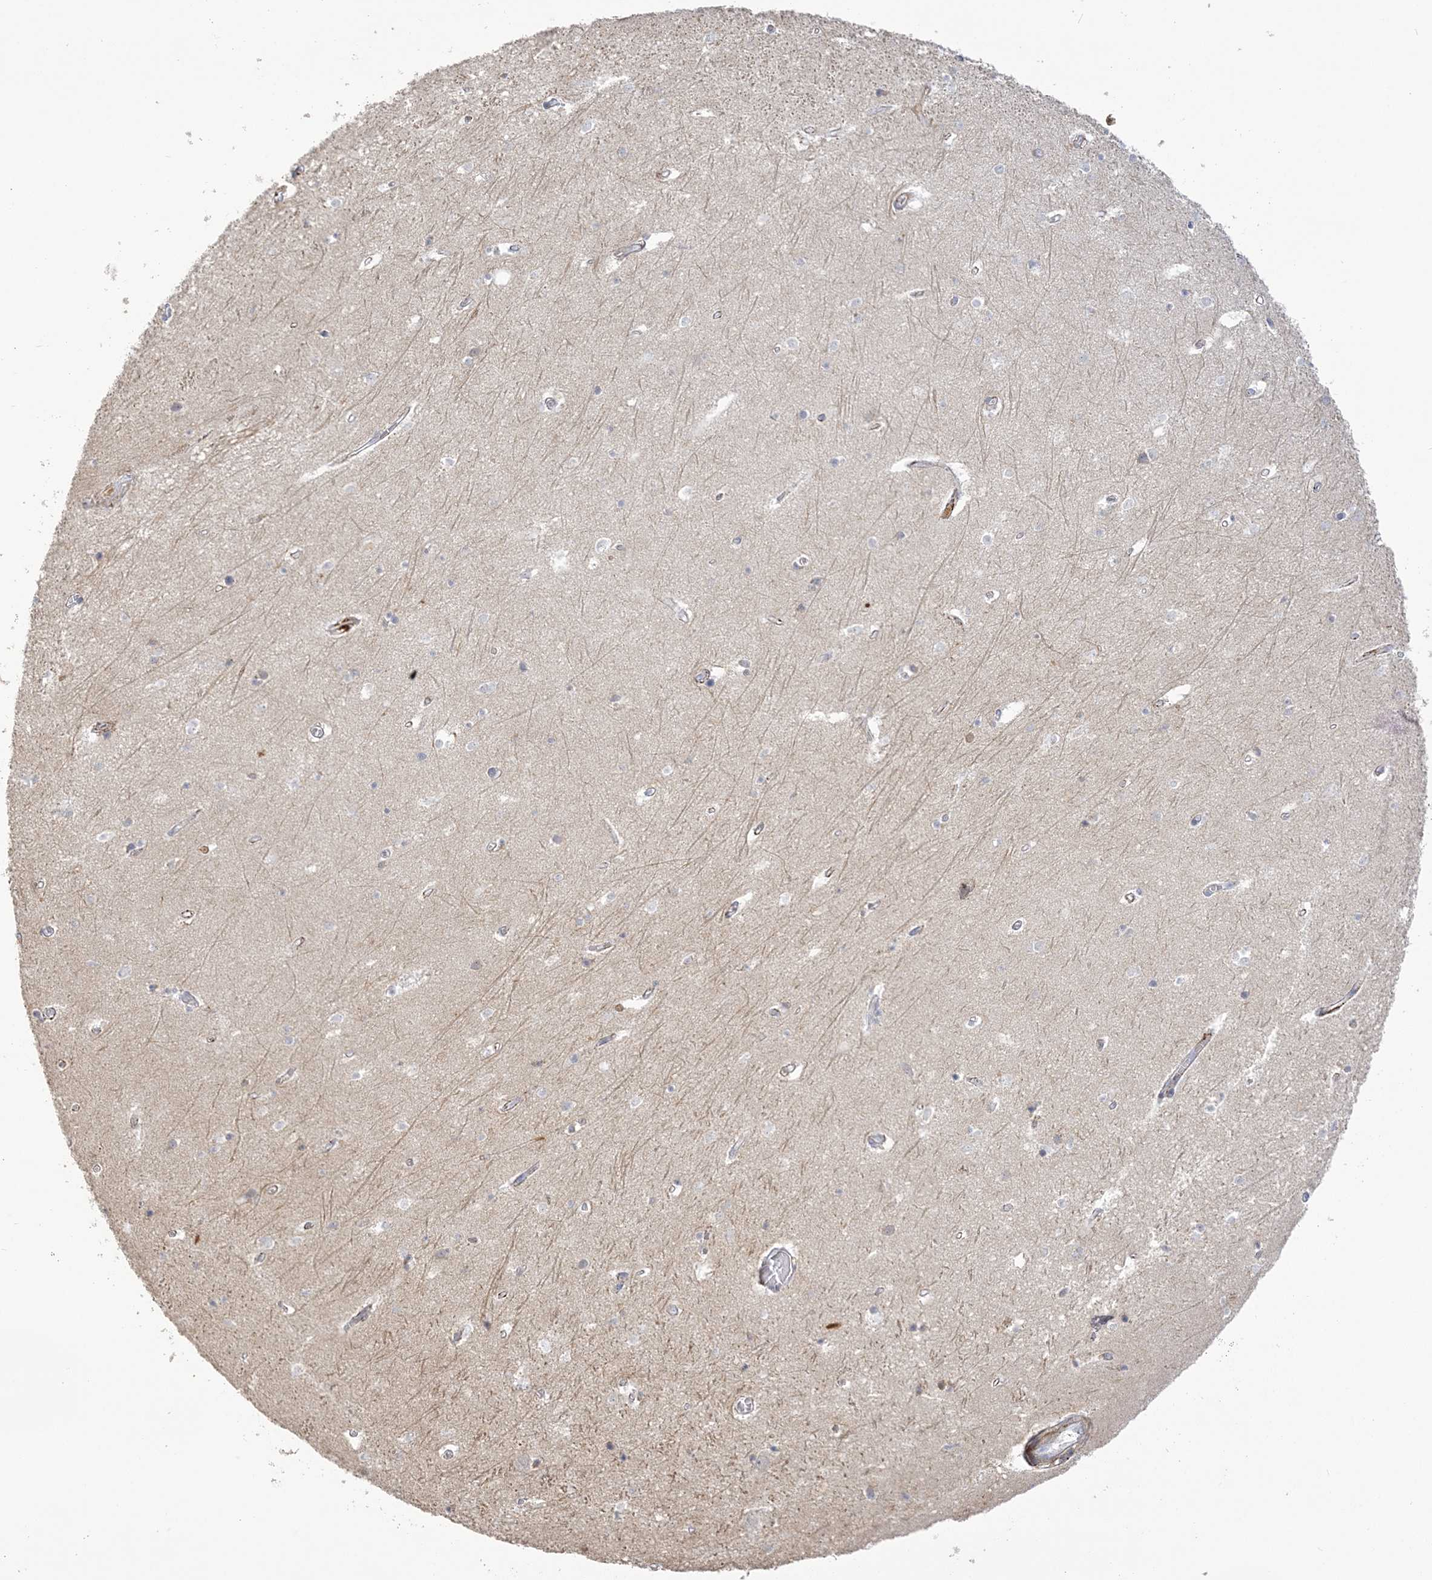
{"staining": {"intensity": "negative", "quantity": "none", "location": "none"}, "tissue": "hippocampus", "cell_type": "Glial cells", "image_type": "normal", "snomed": [{"axis": "morphology", "description": "Normal tissue, NOS"}, {"axis": "topography", "description": "Hippocampus"}], "caption": "A high-resolution image shows immunohistochemistry (IHC) staining of unremarkable hippocampus, which exhibits no significant expression in glial cells. The staining is performed using DAB (3,3'-diaminobenzidine) brown chromogen with nuclei counter-stained in using hematoxylin.", "gene": "NAF1", "patient": {"sex": "female", "age": 64}}